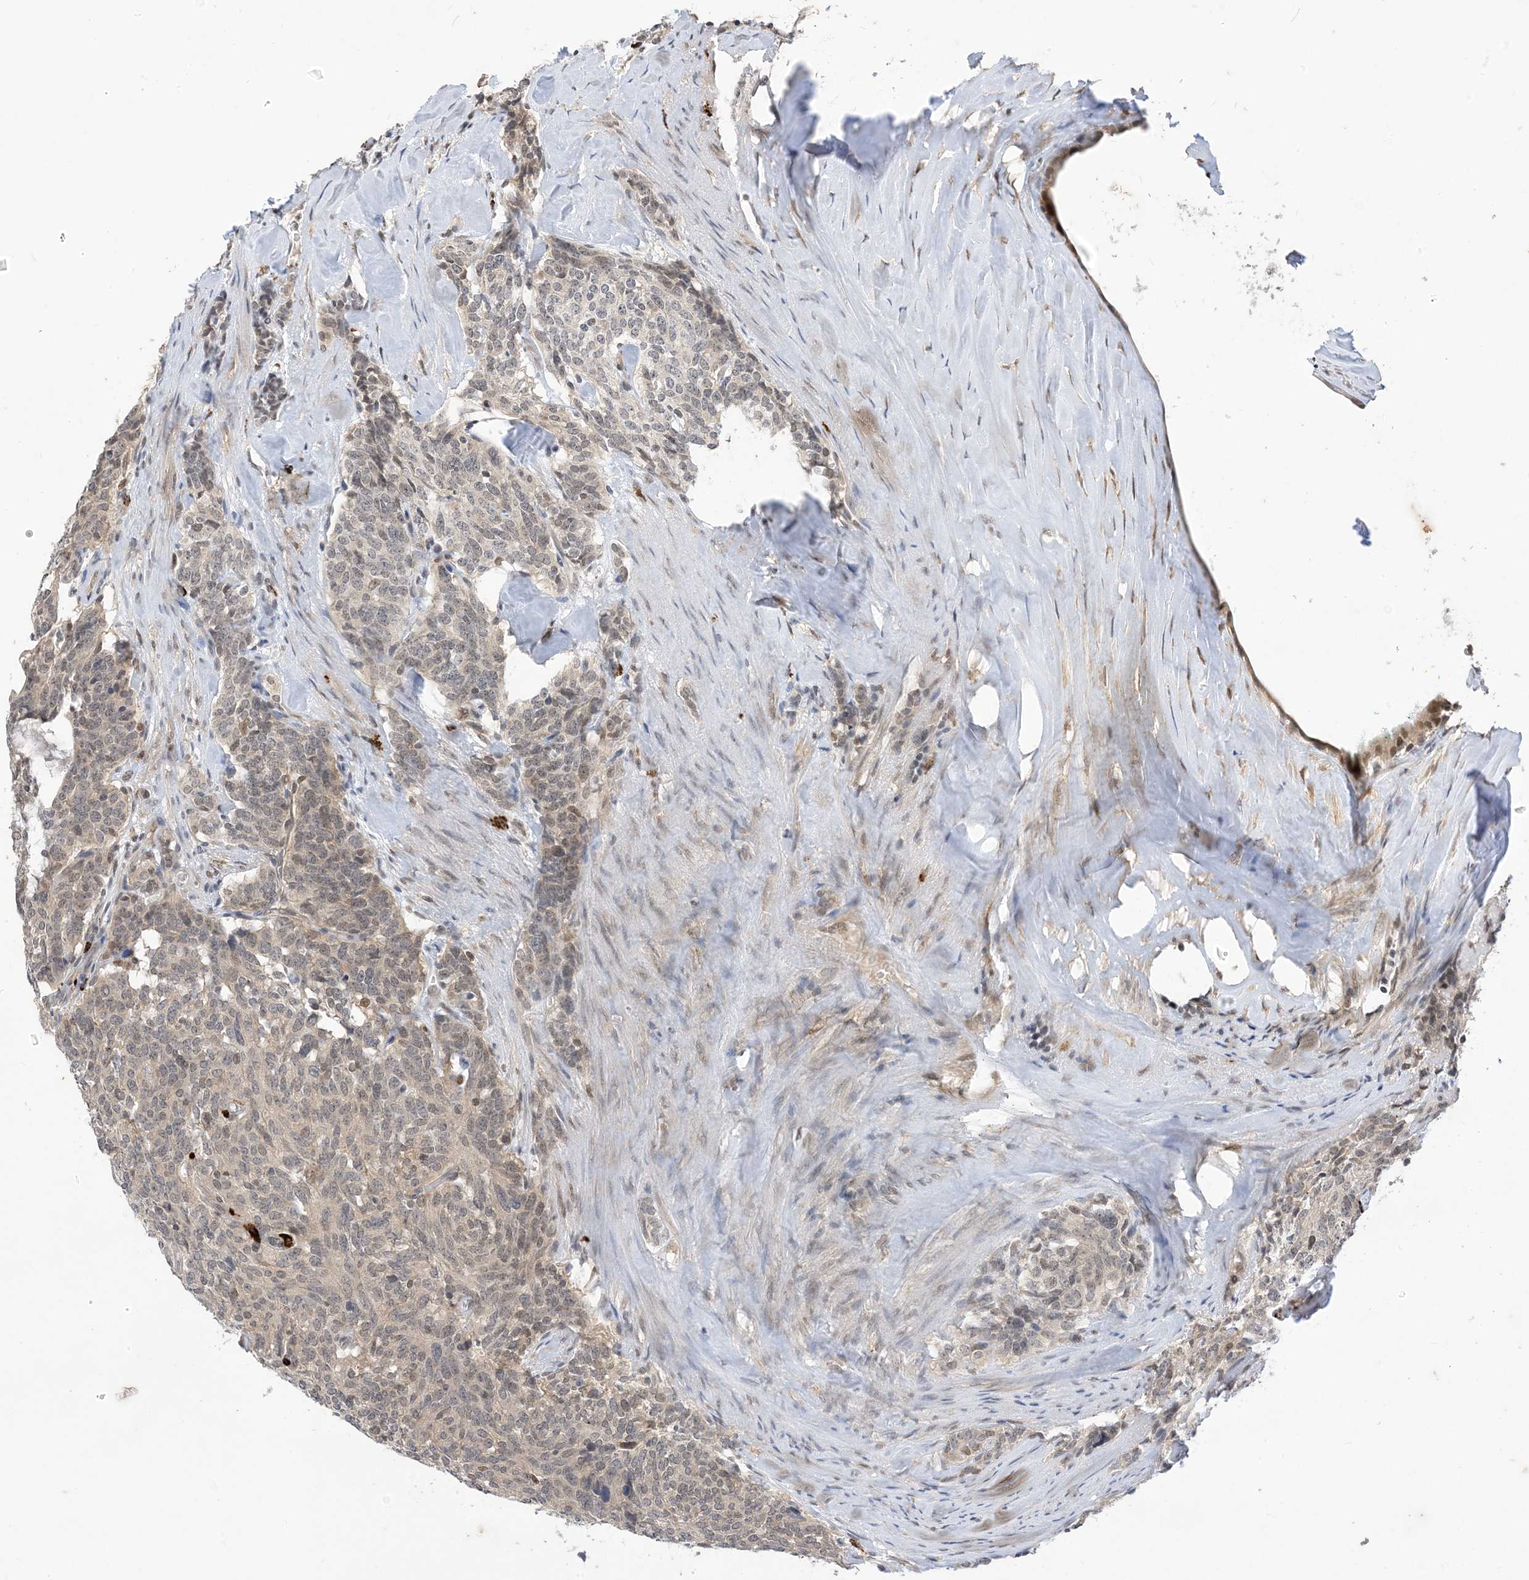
{"staining": {"intensity": "weak", "quantity": "25%-75%", "location": "nuclear"}, "tissue": "carcinoid", "cell_type": "Tumor cells", "image_type": "cancer", "snomed": [{"axis": "morphology", "description": "Carcinoid, malignant, NOS"}, {"axis": "topography", "description": "Lung"}], "caption": "IHC of malignant carcinoid demonstrates low levels of weak nuclear staining in about 25%-75% of tumor cells.", "gene": "RANBP9", "patient": {"sex": "female", "age": 46}}